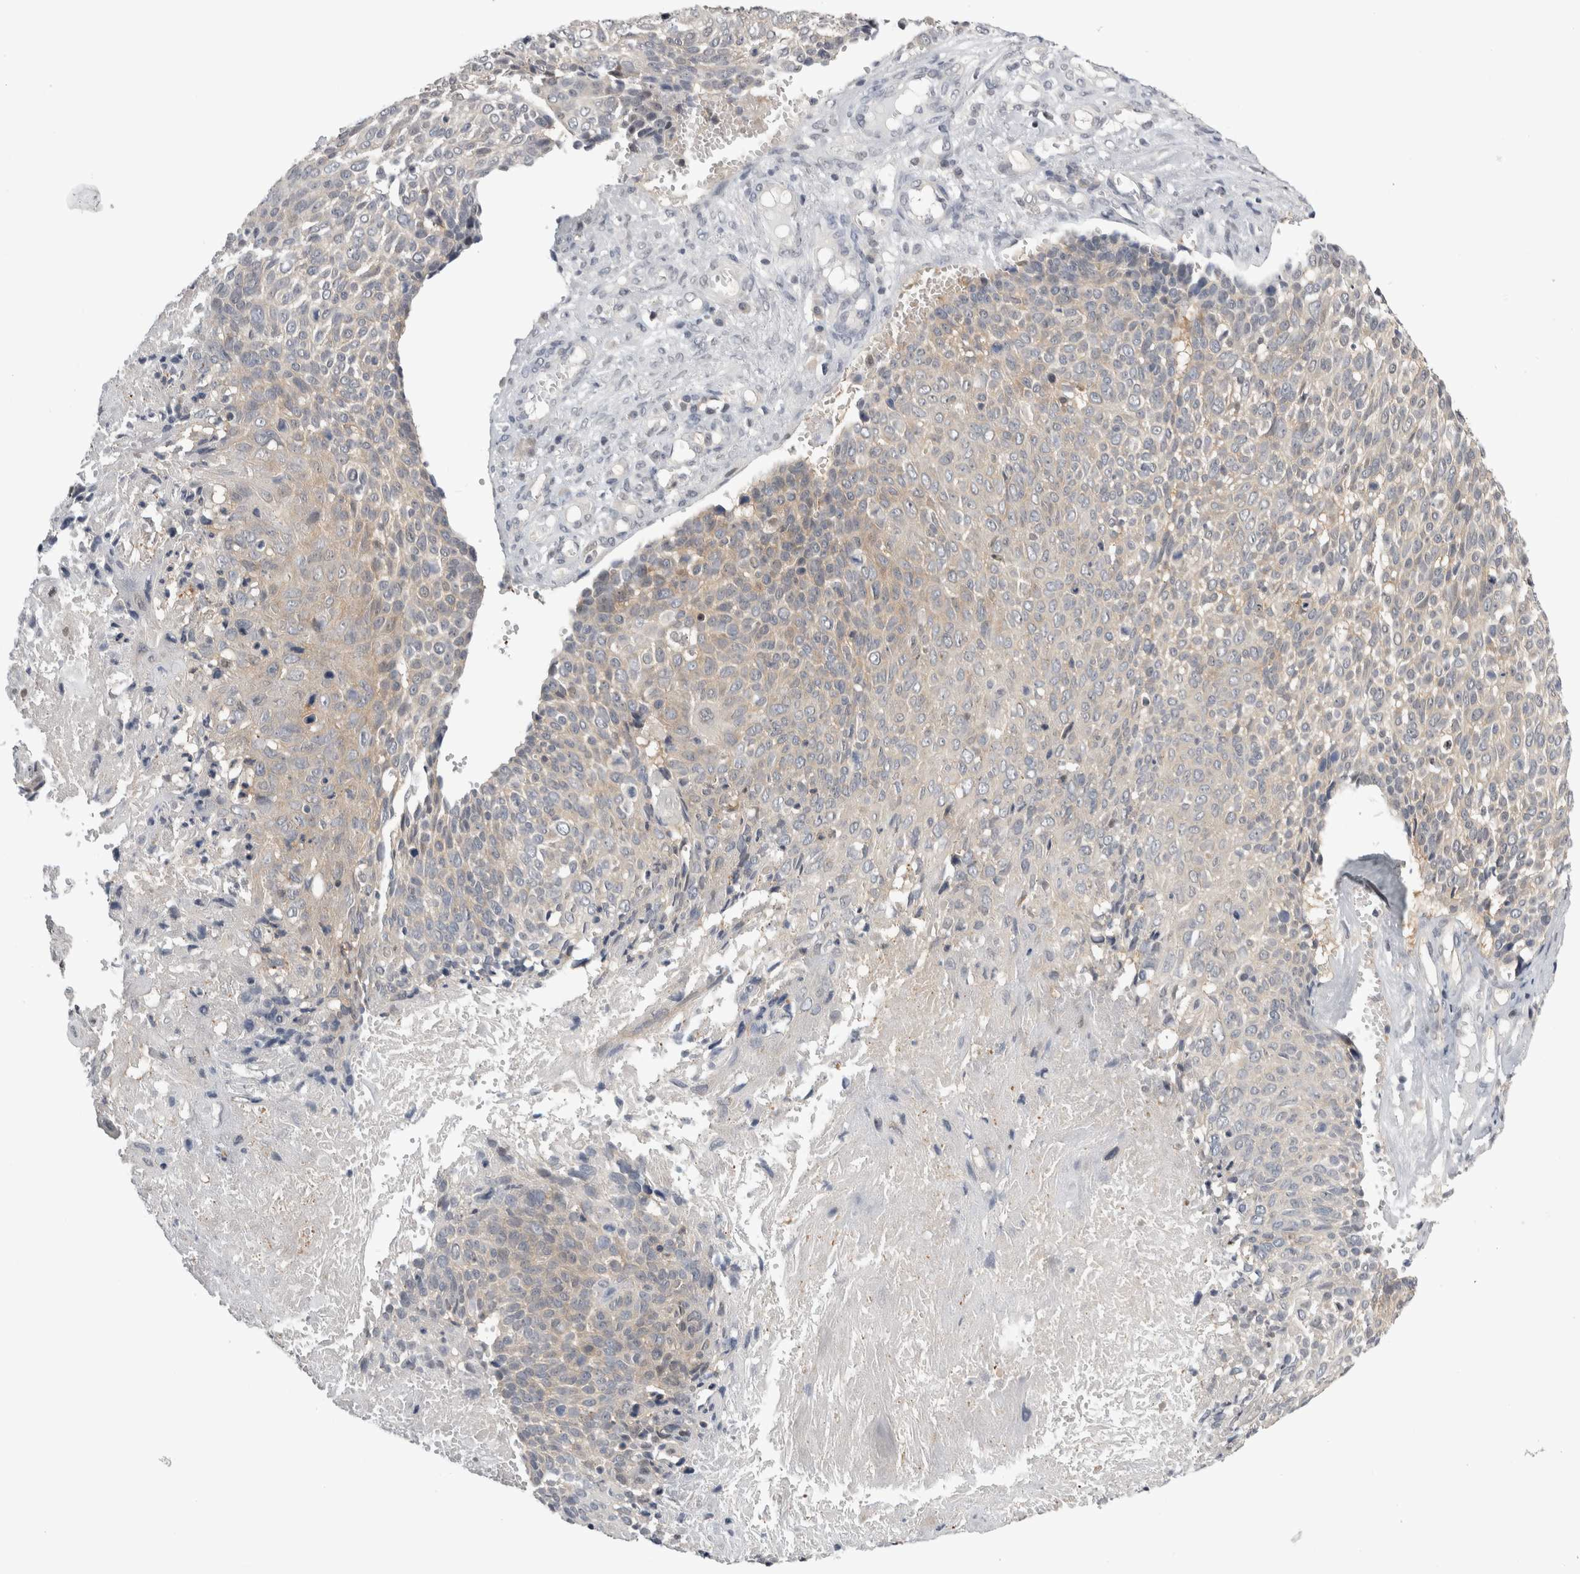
{"staining": {"intensity": "weak", "quantity": ">75%", "location": "cytoplasmic/membranous"}, "tissue": "cervical cancer", "cell_type": "Tumor cells", "image_type": "cancer", "snomed": [{"axis": "morphology", "description": "Squamous cell carcinoma, NOS"}, {"axis": "topography", "description": "Cervix"}], "caption": "Human cervical squamous cell carcinoma stained with a protein marker shows weak staining in tumor cells.", "gene": "PSMB2", "patient": {"sex": "female", "age": 74}}